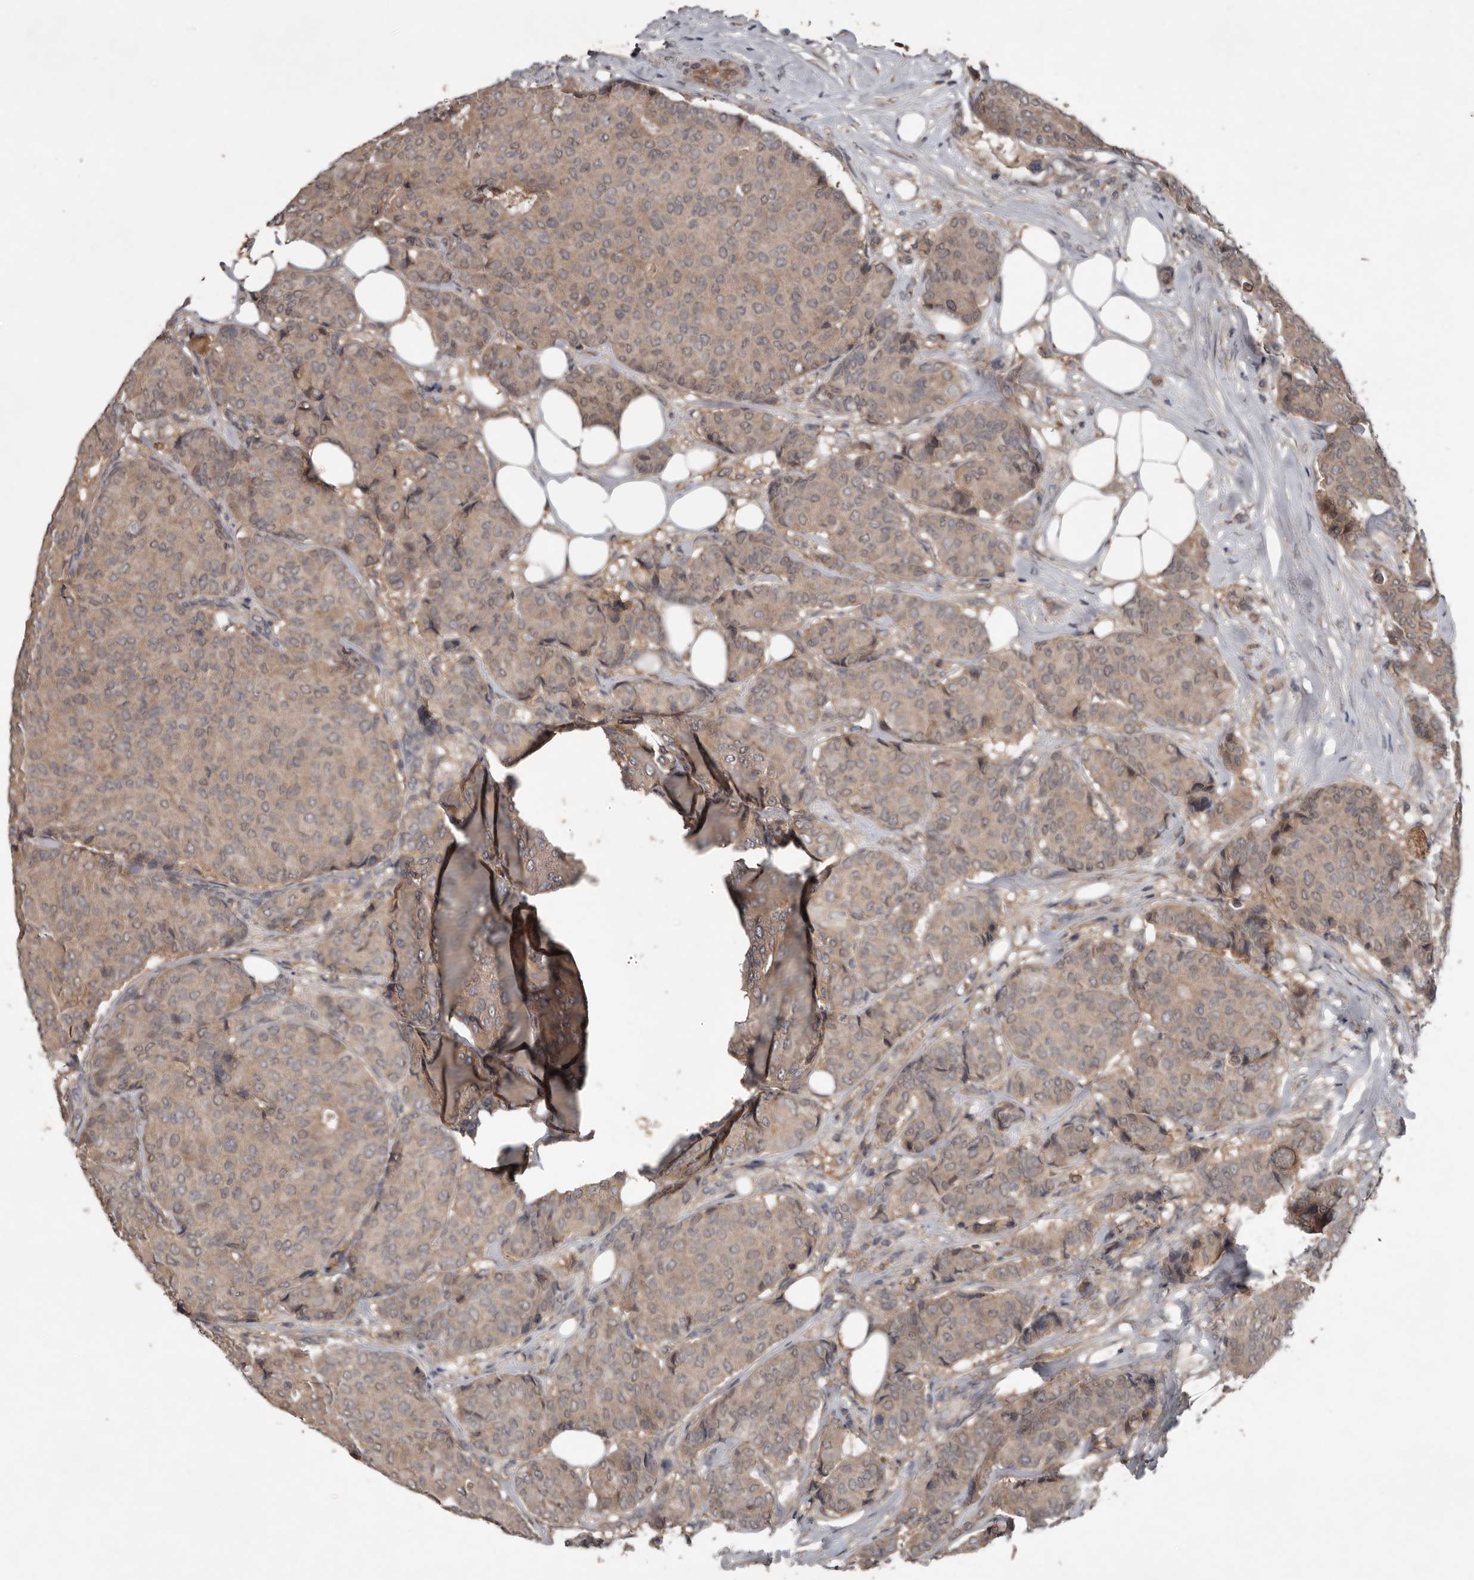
{"staining": {"intensity": "weak", "quantity": ">75%", "location": "cytoplasmic/membranous"}, "tissue": "breast cancer", "cell_type": "Tumor cells", "image_type": "cancer", "snomed": [{"axis": "morphology", "description": "Duct carcinoma"}, {"axis": "topography", "description": "Breast"}], "caption": "Breast infiltrating ductal carcinoma was stained to show a protein in brown. There is low levels of weak cytoplasmic/membranous staining in about >75% of tumor cells.", "gene": "DNAJB4", "patient": {"sex": "female", "age": 75}}